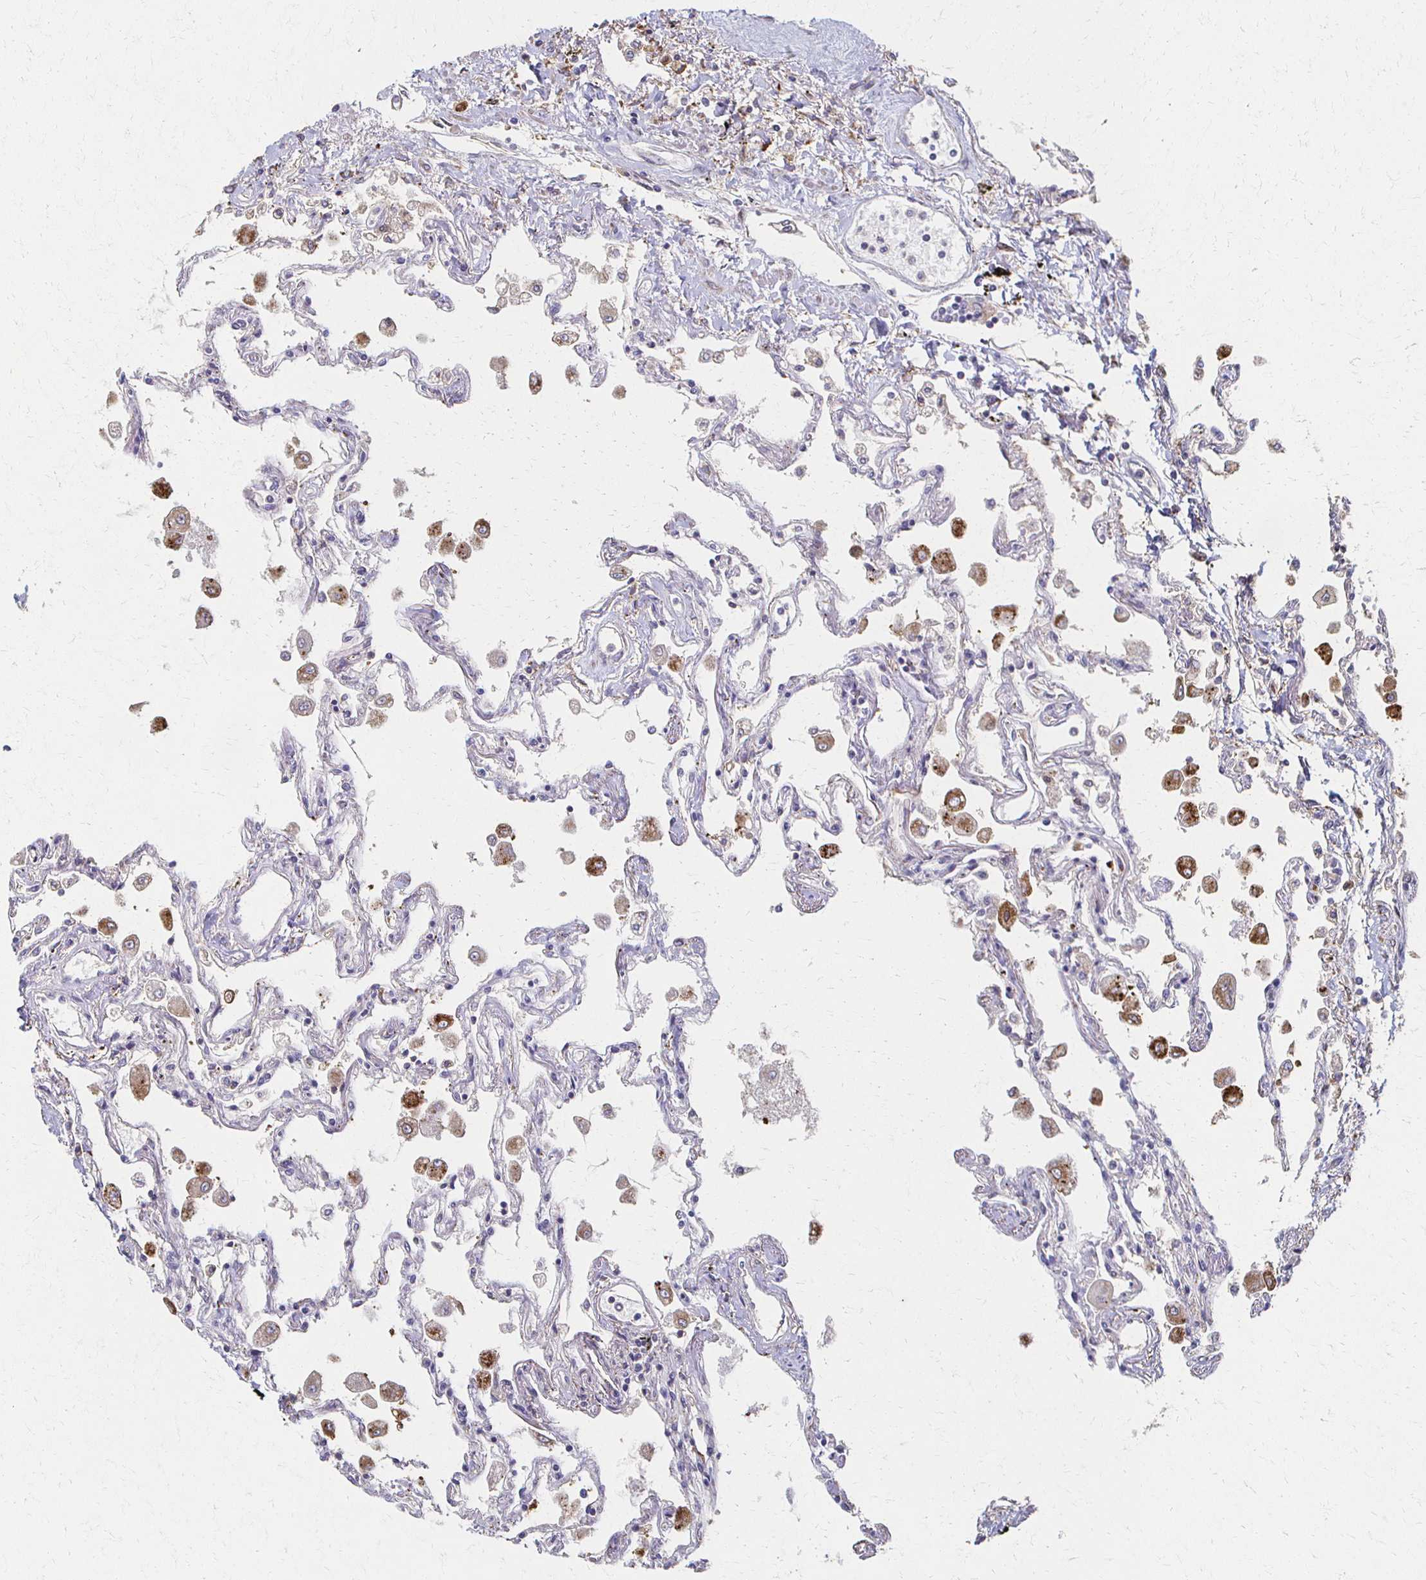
{"staining": {"intensity": "weak", "quantity": "<25%", "location": "cytoplasmic/membranous"}, "tissue": "lung", "cell_type": "Alveolar cells", "image_type": "normal", "snomed": [{"axis": "morphology", "description": "Normal tissue, NOS"}, {"axis": "morphology", "description": "Adenocarcinoma, NOS"}, {"axis": "topography", "description": "Cartilage tissue"}, {"axis": "topography", "description": "Lung"}], "caption": "This is an immunohistochemistry micrograph of normal human lung. There is no staining in alveolar cells.", "gene": "CX3CR1", "patient": {"sex": "female", "age": 67}}